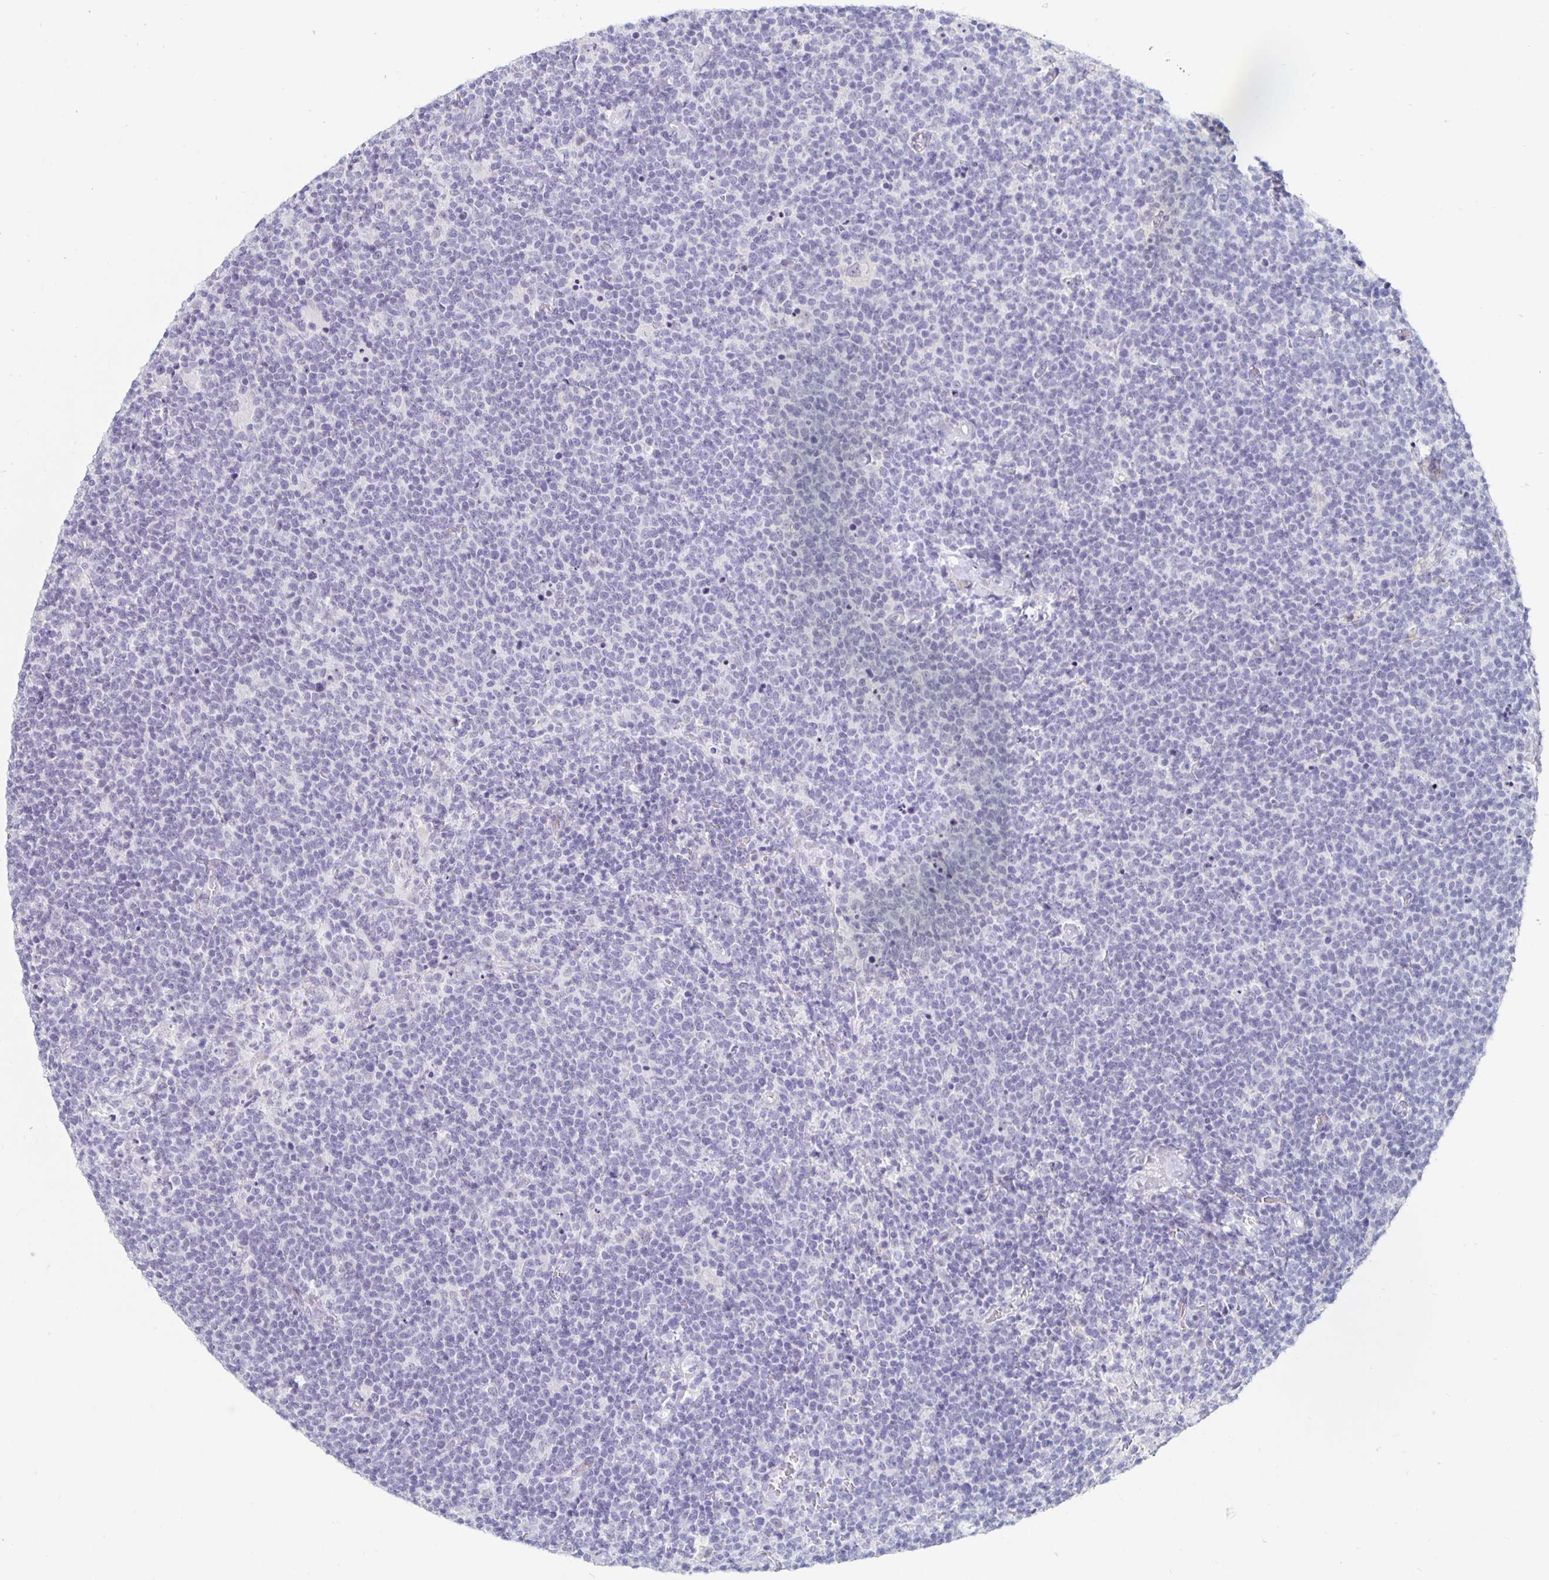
{"staining": {"intensity": "negative", "quantity": "none", "location": "none"}, "tissue": "lymphoma", "cell_type": "Tumor cells", "image_type": "cancer", "snomed": [{"axis": "morphology", "description": "Malignant lymphoma, non-Hodgkin's type, High grade"}, {"axis": "topography", "description": "Lymph node"}], "caption": "Histopathology image shows no significant protein positivity in tumor cells of lymphoma.", "gene": "KCNQ2", "patient": {"sex": "male", "age": 61}}